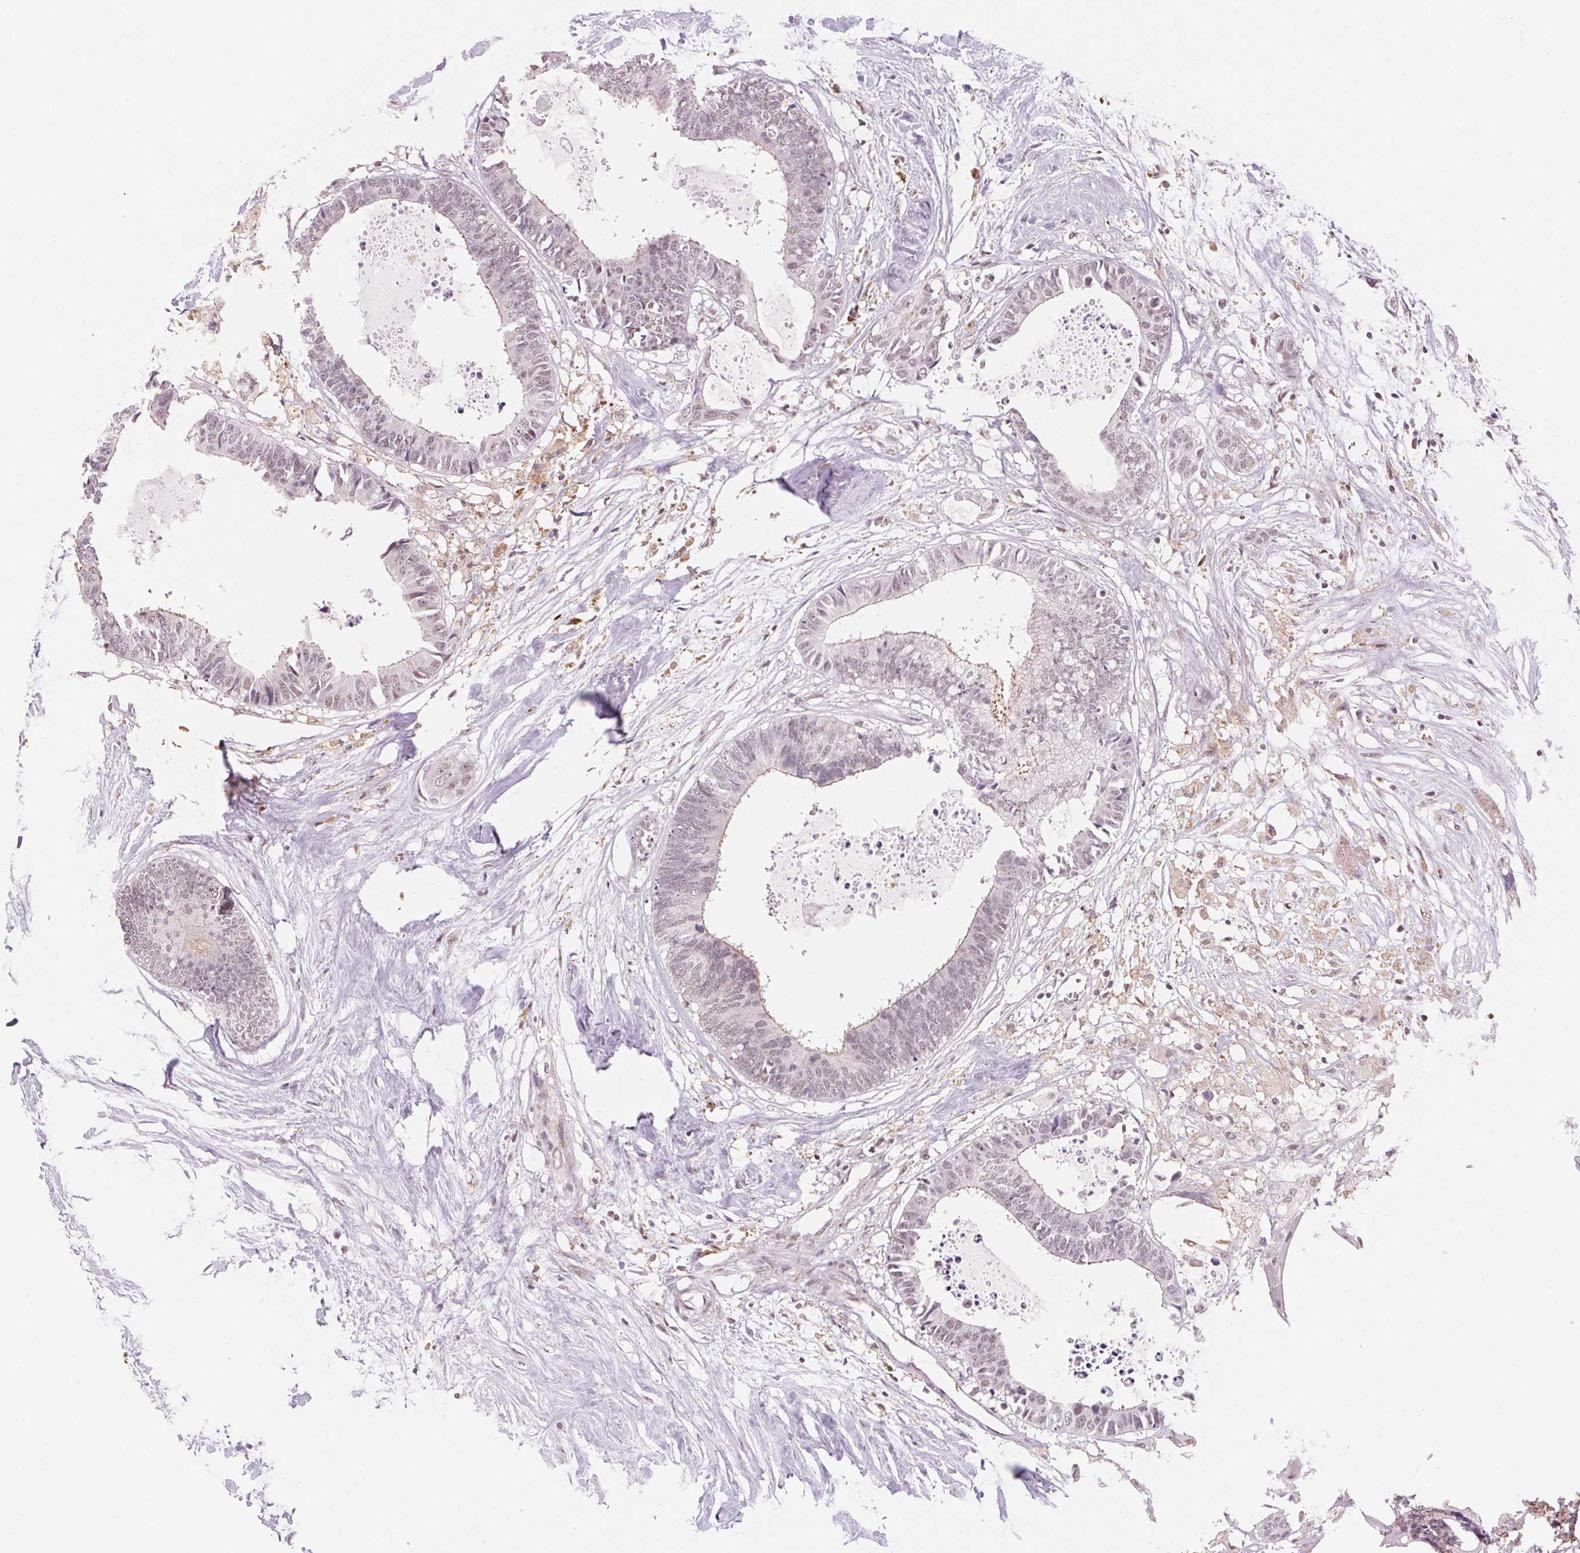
{"staining": {"intensity": "weak", "quantity": "<25%", "location": "cytoplasmic/membranous,nuclear"}, "tissue": "colorectal cancer", "cell_type": "Tumor cells", "image_type": "cancer", "snomed": [{"axis": "morphology", "description": "Adenocarcinoma, NOS"}, {"axis": "topography", "description": "Colon"}, {"axis": "topography", "description": "Rectum"}], "caption": "Photomicrograph shows no protein positivity in tumor cells of colorectal cancer (adenocarcinoma) tissue.", "gene": "HNRNPDL", "patient": {"sex": "male", "age": 57}}